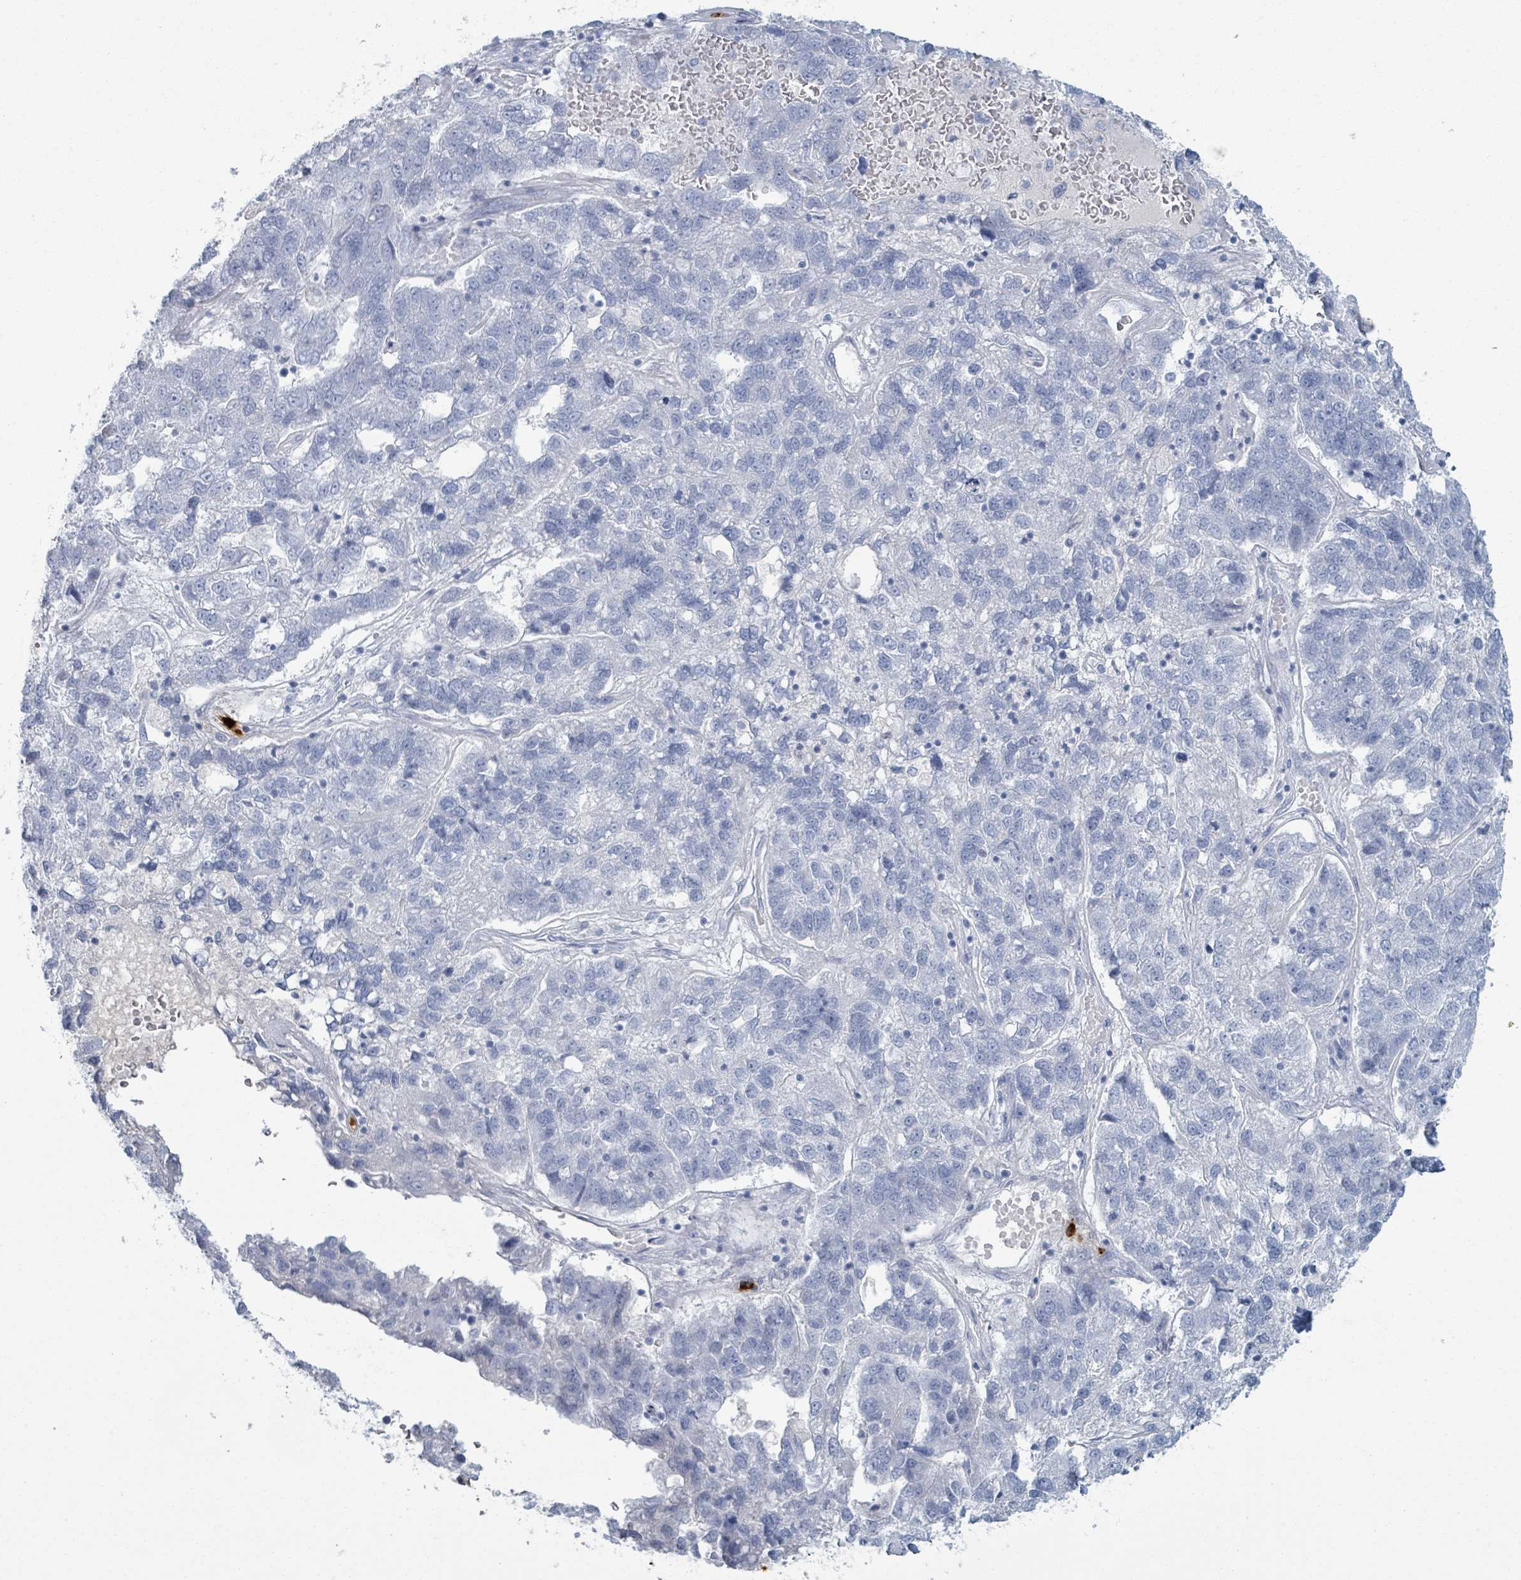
{"staining": {"intensity": "negative", "quantity": "none", "location": "none"}, "tissue": "pancreatic cancer", "cell_type": "Tumor cells", "image_type": "cancer", "snomed": [{"axis": "morphology", "description": "Adenocarcinoma, NOS"}, {"axis": "topography", "description": "Pancreas"}], "caption": "An image of human adenocarcinoma (pancreatic) is negative for staining in tumor cells.", "gene": "DEFA4", "patient": {"sex": "female", "age": 61}}